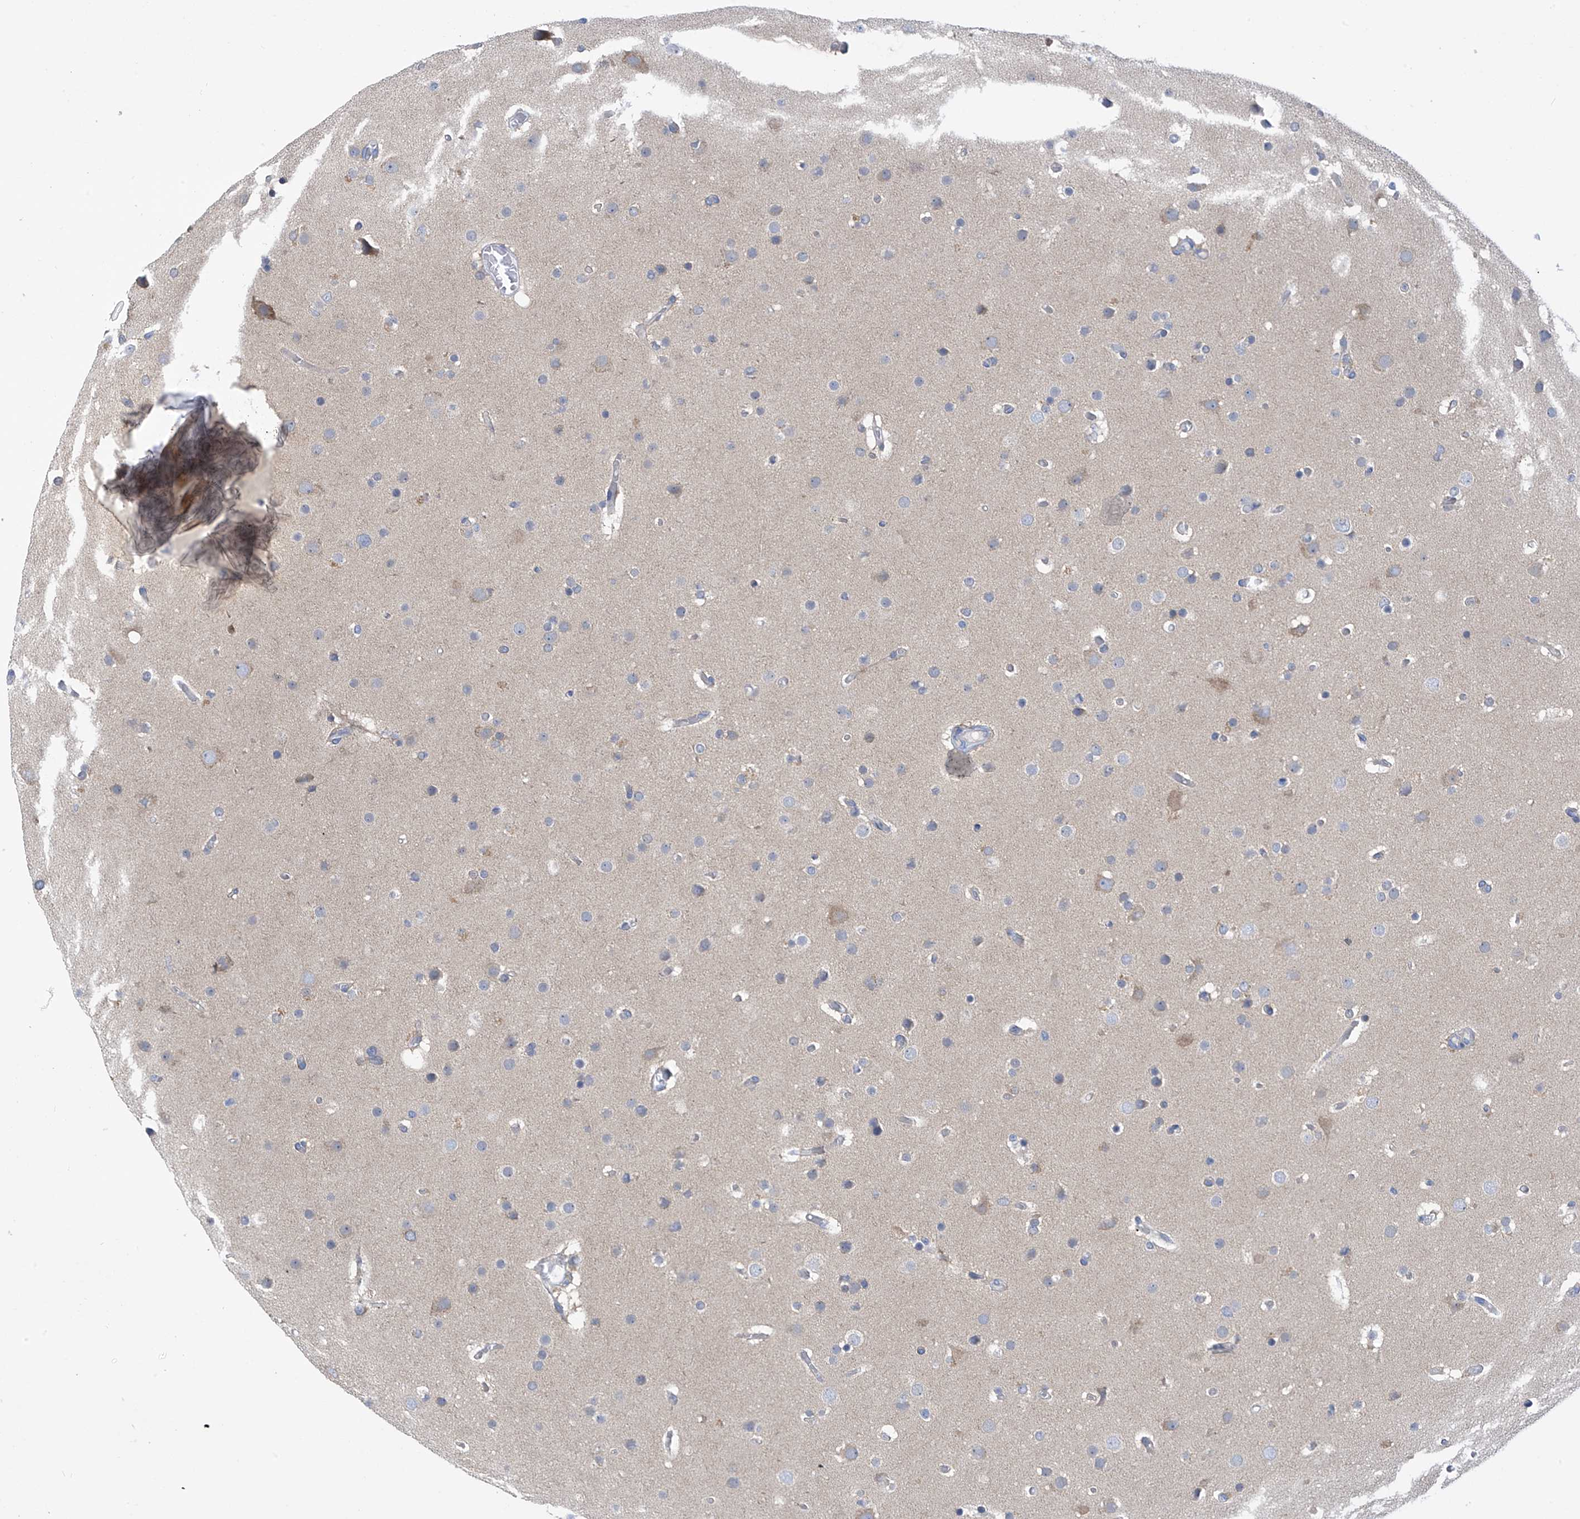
{"staining": {"intensity": "negative", "quantity": "none", "location": "none"}, "tissue": "glioma", "cell_type": "Tumor cells", "image_type": "cancer", "snomed": [{"axis": "morphology", "description": "Glioma, malignant, High grade"}, {"axis": "topography", "description": "Cerebral cortex"}], "caption": "An immunohistochemistry (IHC) histopathology image of glioma is shown. There is no staining in tumor cells of glioma. (DAB (3,3'-diaminobenzidine) IHC with hematoxylin counter stain).", "gene": "REPS1", "patient": {"sex": "female", "age": 36}}